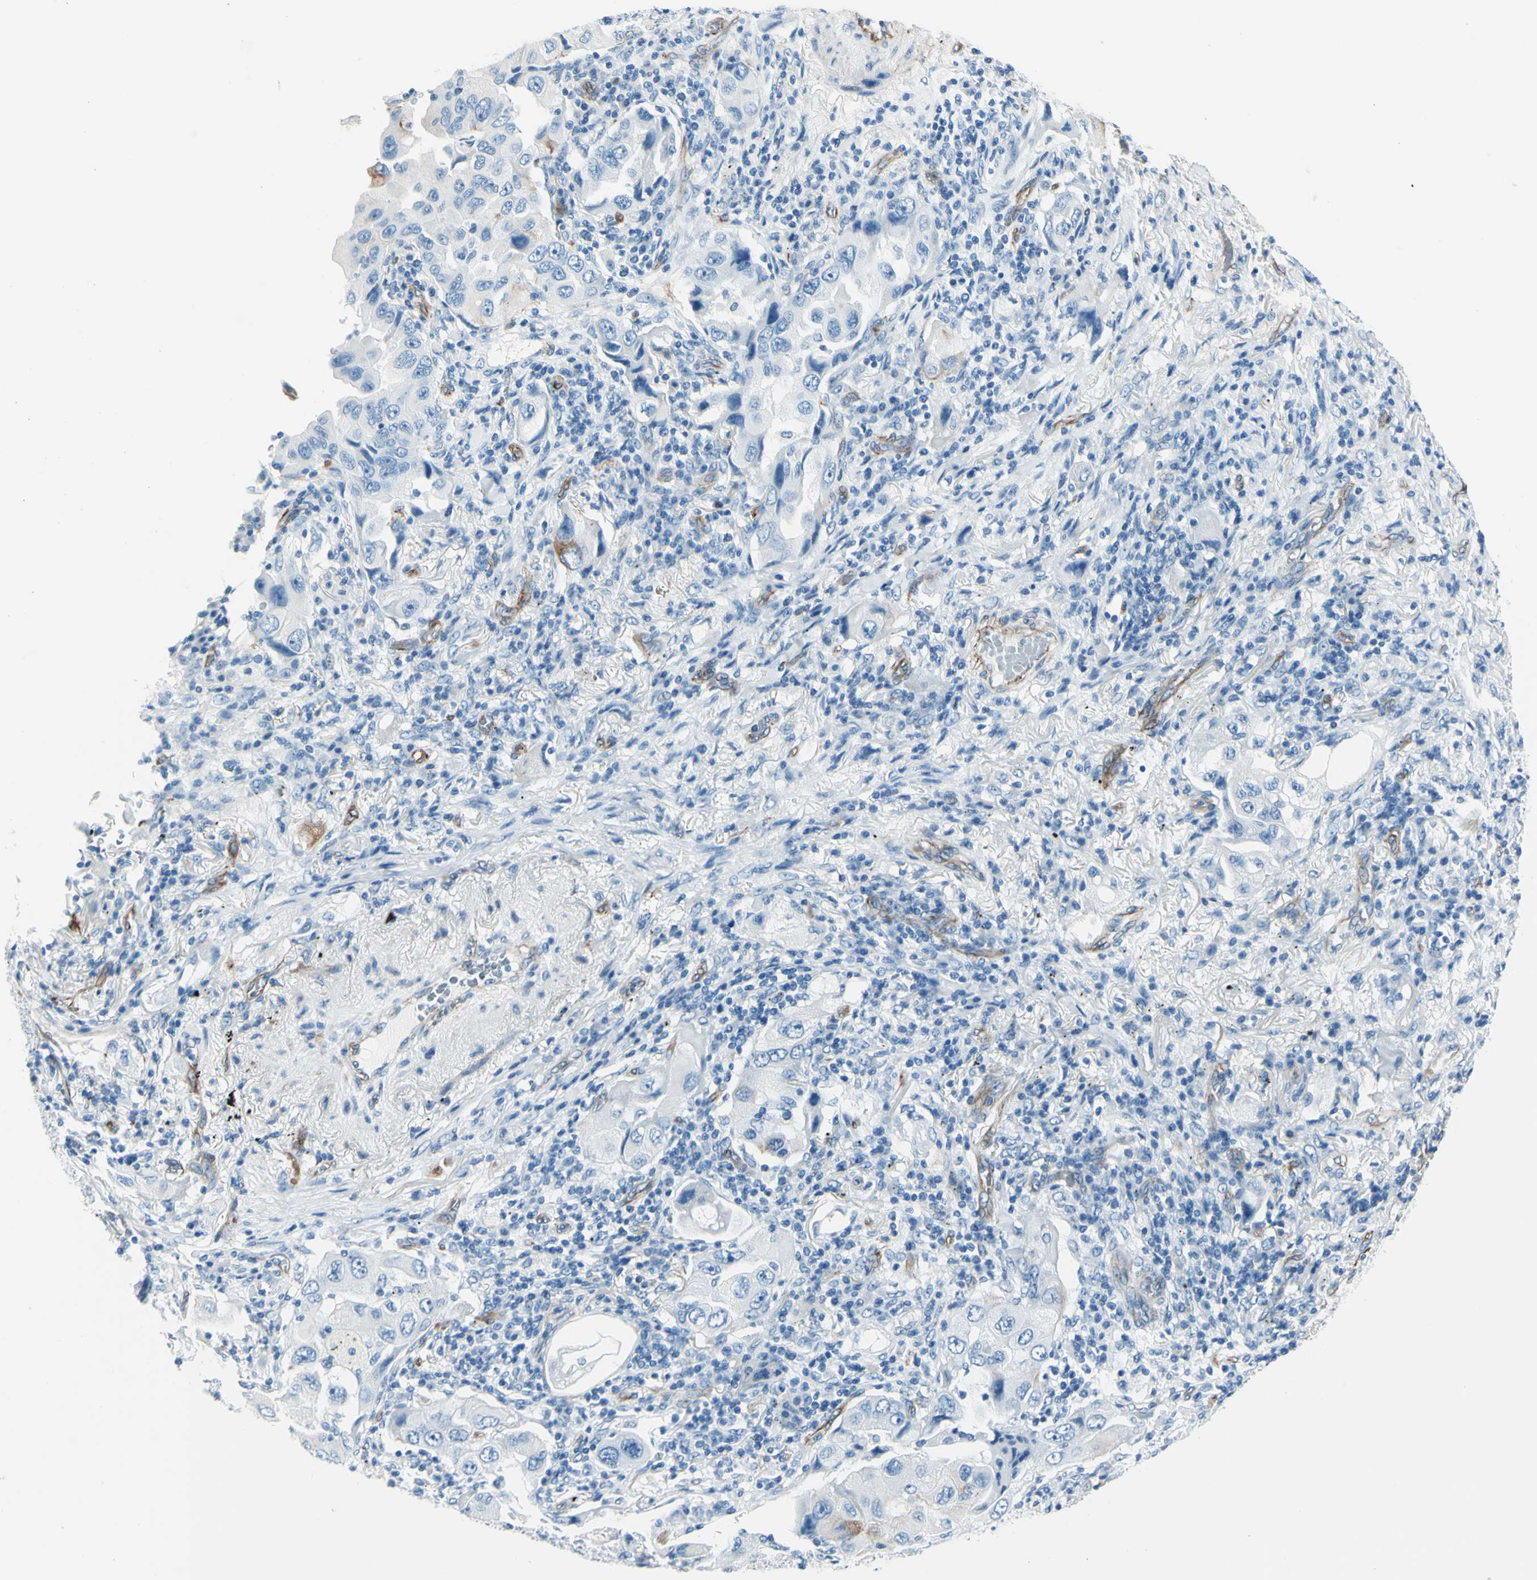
{"staining": {"intensity": "negative", "quantity": "none", "location": "none"}, "tissue": "lung cancer", "cell_type": "Tumor cells", "image_type": "cancer", "snomed": [{"axis": "morphology", "description": "Adenocarcinoma, NOS"}, {"axis": "topography", "description": "Lung"}], "caption": "IHC histopathology image of lung adenocarcinoma stained for a protein (brown), which reveals no positivity in tumor cells. (DAB immunohistochemistry, high magnification).", "gene": "PTH2R", "patient": {"sex": "female", "age": 65}}